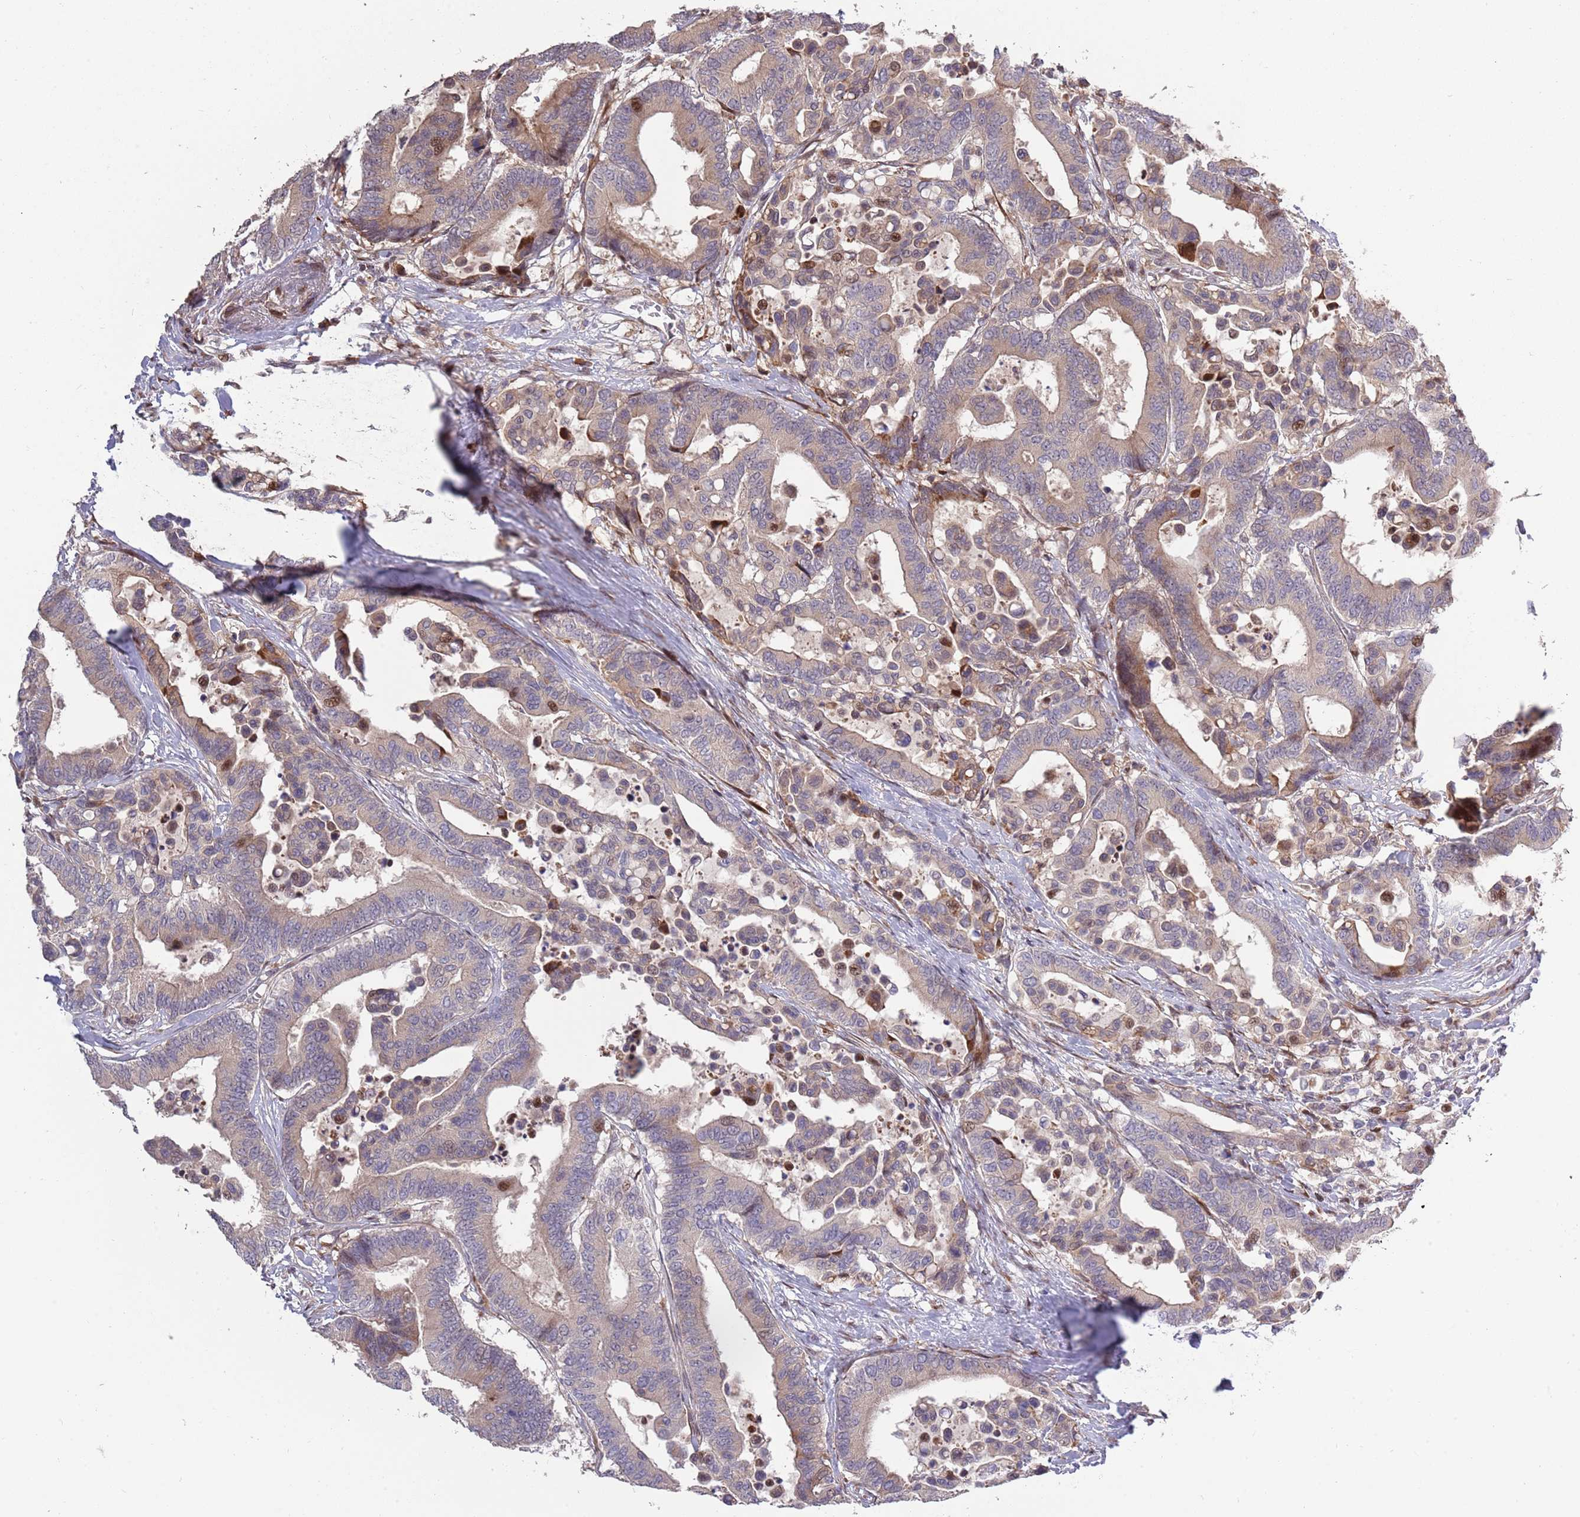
{"staining": {"intensity": "weak", "quantity": "25%-75%", "location": "cytoplasmic/membranous"}, "tissue": "colorectal cancer", "cell_type": "Tumor cells", "image_type": "cancer", "snomed": [{"axis": "morphology", "description": "Normal tissue, NOS"}, {"axis": "morphology", "description": "Adenocarcinoma, NOS"}, {"axis": "topography", "description": "Colon"}], "caption": "Adenocarcinoma (colorectal) tissue exhibits weak cytoplasmic/membranous staining in approximately 25%-75% of tumor cells The staining is performed using DAB (3,3'-diaminobenzidine) brown chromogen to label protein expression. The nuclei are counter-stained blue using hematoxylin.", "gene": "SYNDIG1L", "patient": {"sex": "male", "age": 82}}